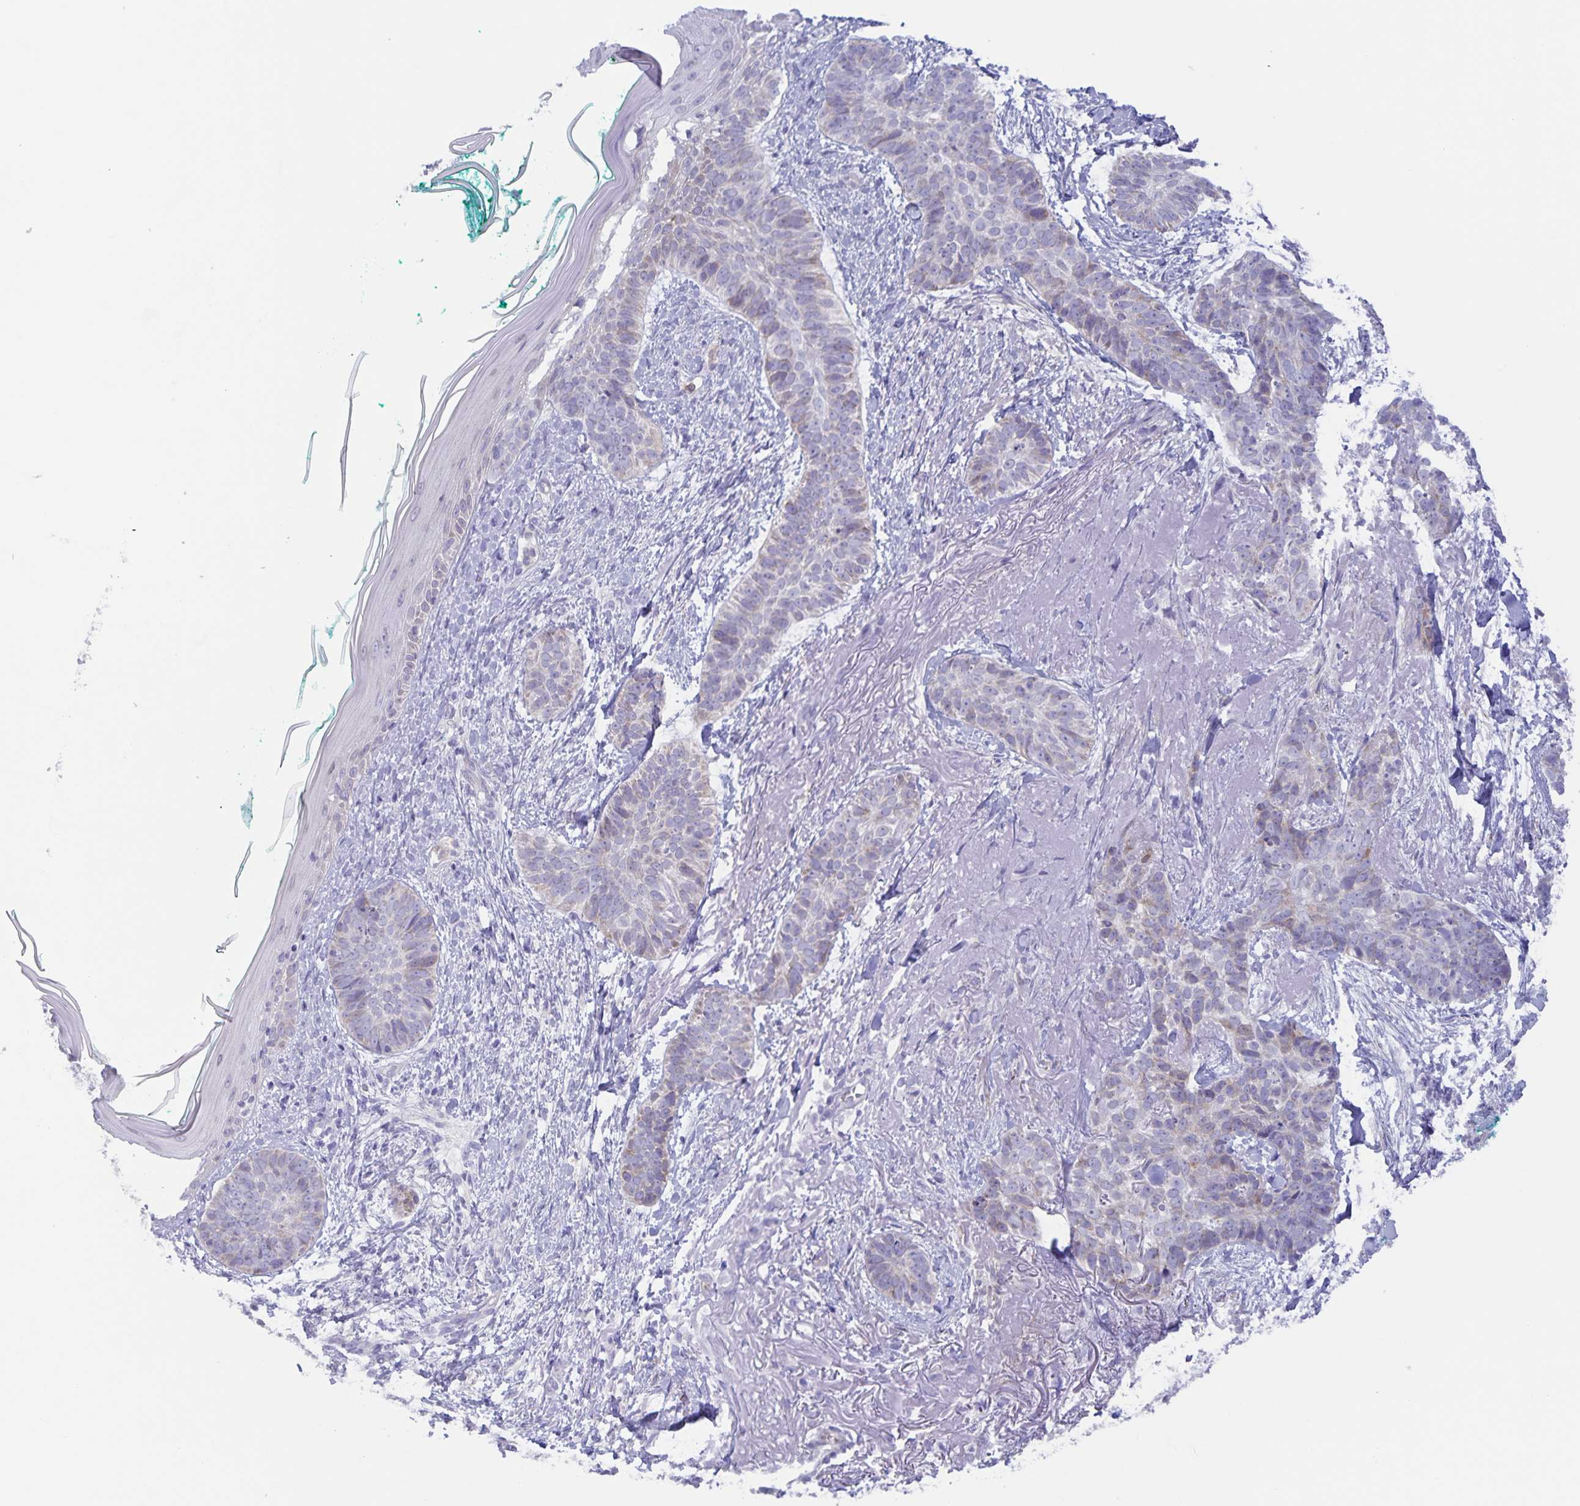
{"staining": {"intensity": "weak", "quantity": "<25%", "location": "cytoplasmic/membranous"}, "tissue": "skin cancer", "cell_type": "Tumor cells", "image_type": "cancer", "snomed": [{"axis": "morphology", "description": "Basal cell carcinoma"}, {"axis": "topography", "description": "Skin"}, {"axis": "topography", "description": "Skin of face"}, {"axis": "topography", "description": "Skin of nose"}], "caption": "Tumor cells show no significant staining in basal cell carcinoma (skin). Brightfield microscopy of IHC stained with DAB (brown) and hematoxylin (blue), captured at high magnification.", "gene": "AQP4", "patient": {"sex": "female", "age": 86}}